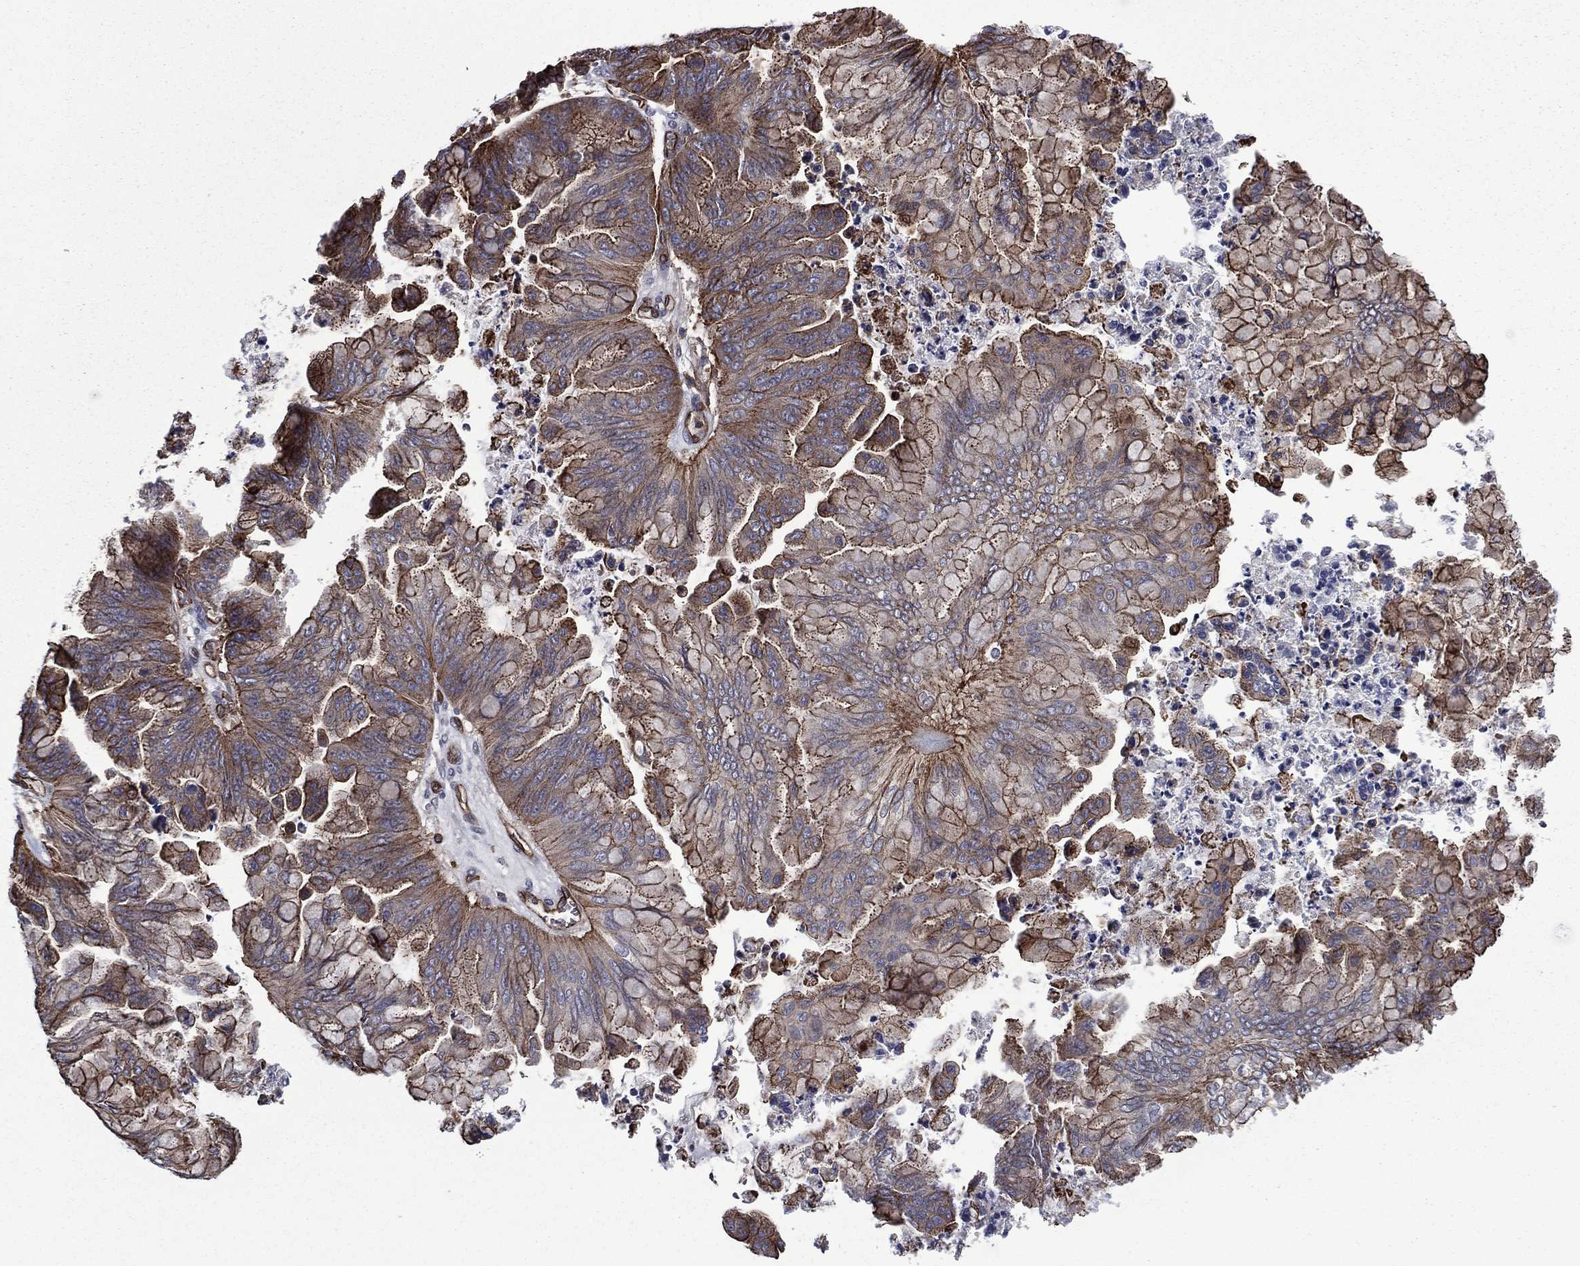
{"staining": {"intensity": "strong", "quantity": "<25%", "location": "cytoplasmic/membranous"}, "tissue": "ovarian cancer", "cell_type": "Tumor cells", "image_type": "cancer", "snomed": [{"axis": "morphology", "description": "Cystadenocarcinoma, mucinous, NOS"}, {"axis": "topography", "description": "Ovary"}], "caption": "Immunohistochemical staining of human ovarian mucinous cystadenocarcinoma exhibits medium levels of strong cytoplasmic/membranous protein expression in about <25% of tumor cells.", "gene": "PLPP3", "patient": {"sex": "female", "age": 67}}